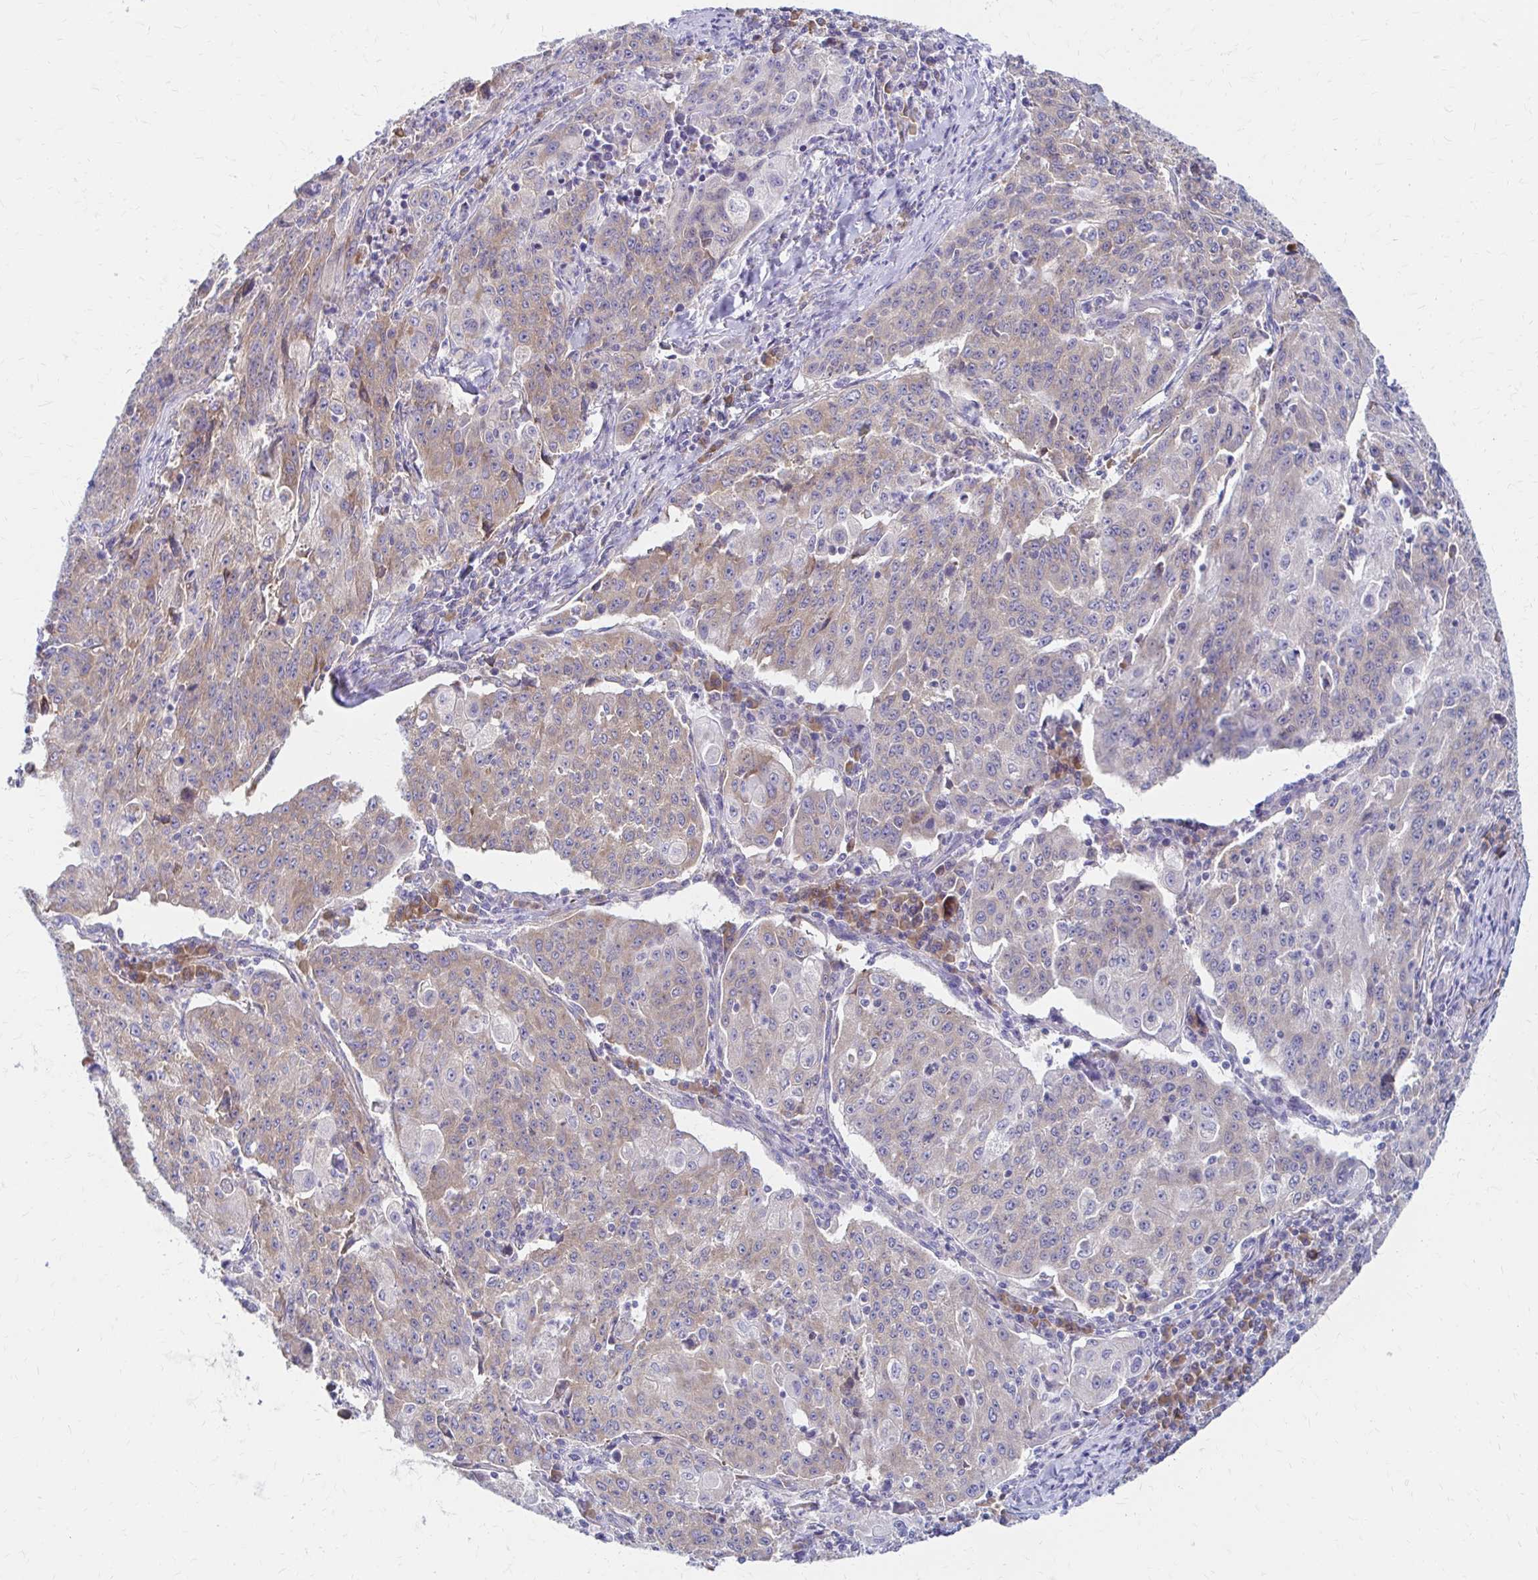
{"staining": {"intensity": "weak", "quantity": "25%-75%", "location": "cytoplasmic/membranous"}, "tissue": "lung cancer", "cell_type": "Tumor cells", "image_type": "cancer", "snomed": [{"axis": "morphology", "description": "Squamous cell carcinoma, NOS"}, {"axis": "morphology", "description": "Squamous cell carcinoma, metastatic, NOS"}, {"axis": "topography", "description": "Bronchus"}, {"axis": "topography", "description": "Lung"}], "caption": "An image showing weak cytoplasmic/membranous staining in approximately 25%-75% of tumor cells in lung squamous cell carcinoma, as visualized by brown immunohistochemical staining.", "gene": "RPL27A", "patient": {"sex": "male", "age": 62}}